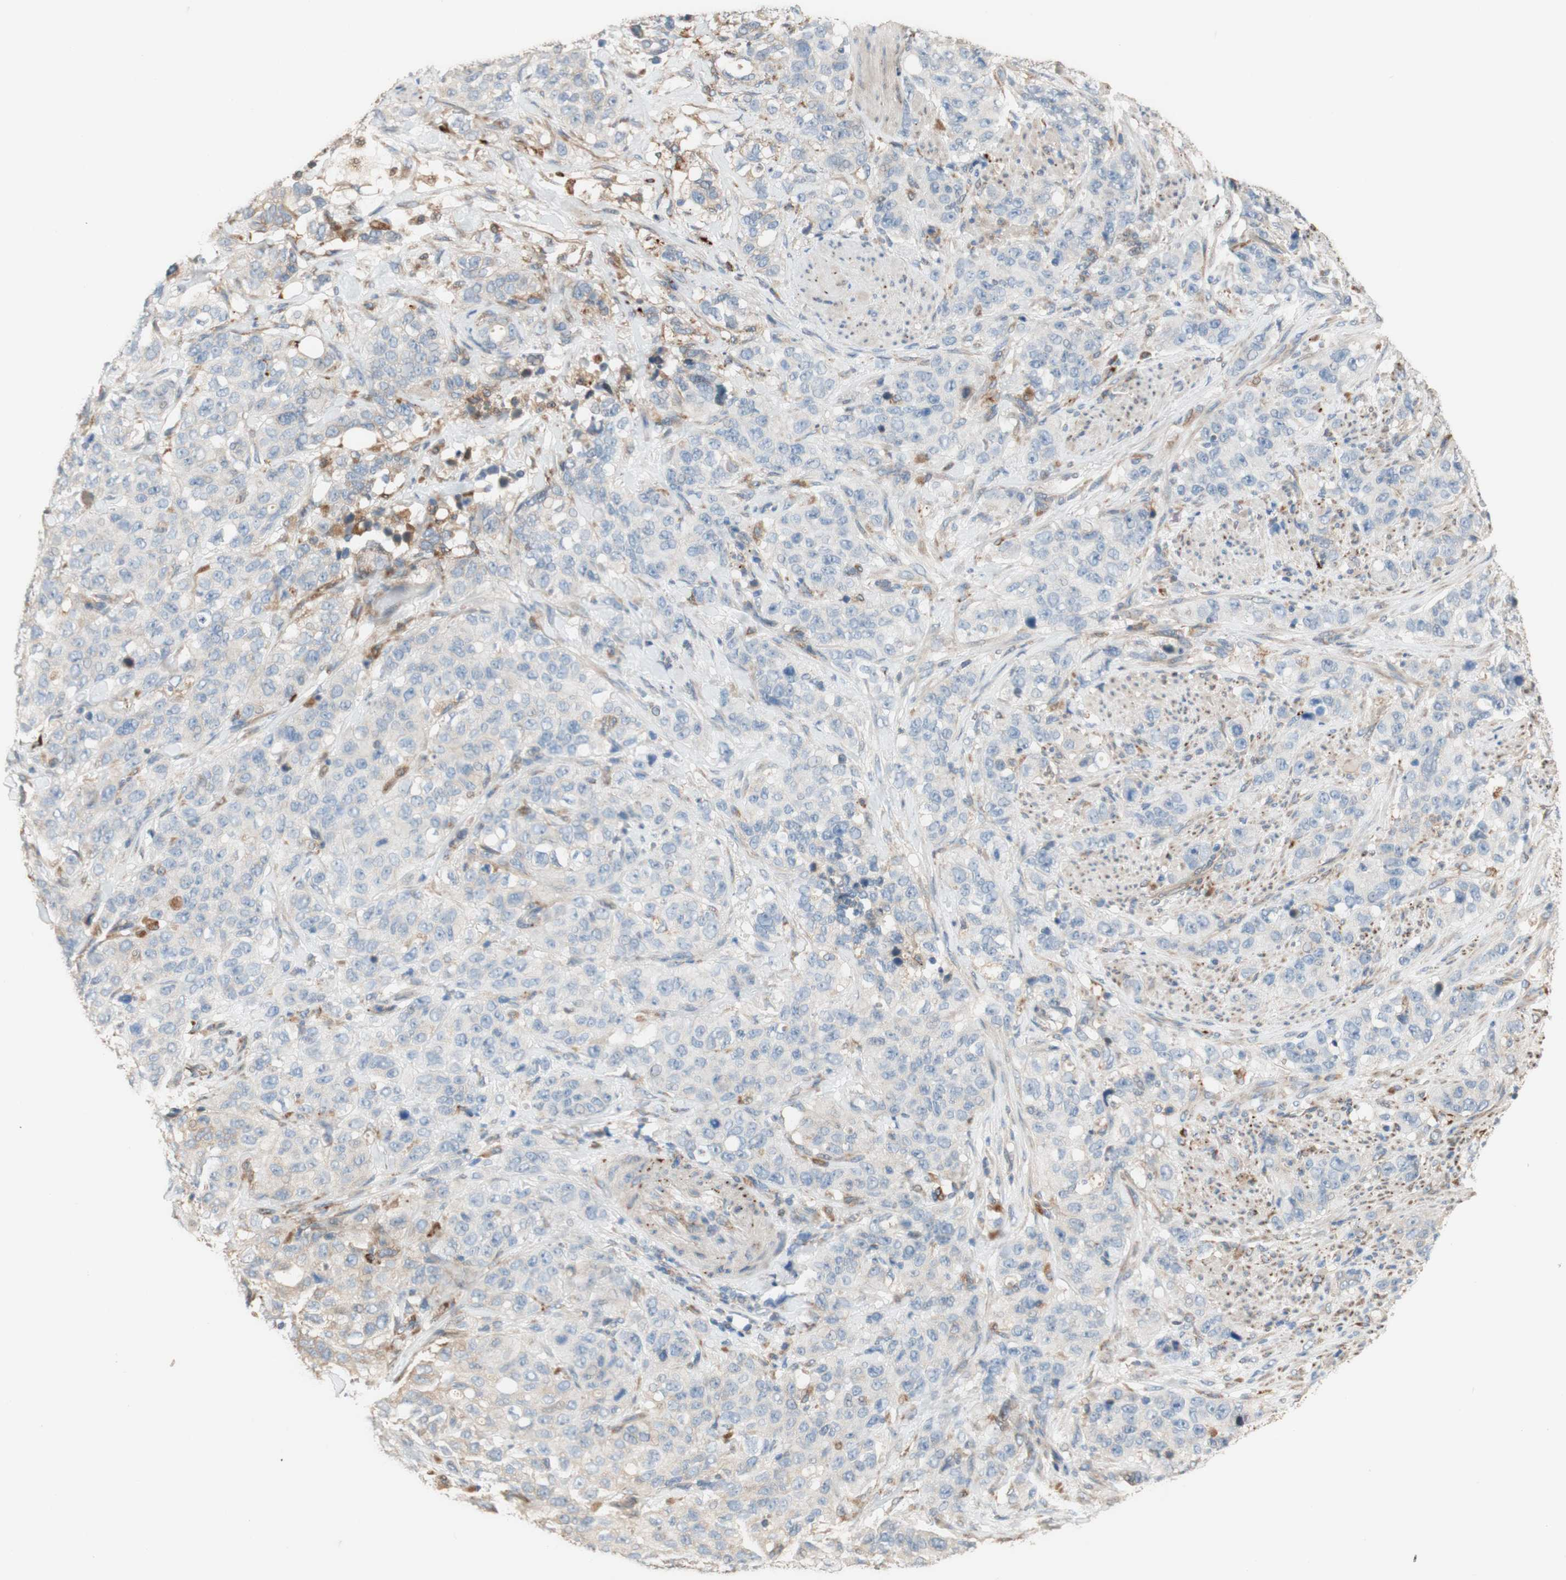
{"staining": {"intensity": "negative", "quantity": "none", "location": "none"}, "tissue": "stomach cancer", "cell_type": "Tumor cells", "image_type": "cancer", "snomed": [{"axis": "morphology", "description": "Adenocarcinoma, NOS"}, {"axis": "topography", "description": "Stomach"}], "caption": "This is an IHC photomicrograph of stomach cancer (adenocarcinoma). There is no expression in tumor cells.", "gene": "PTPN21", "patient": {"sex": "male", "age": 48}}